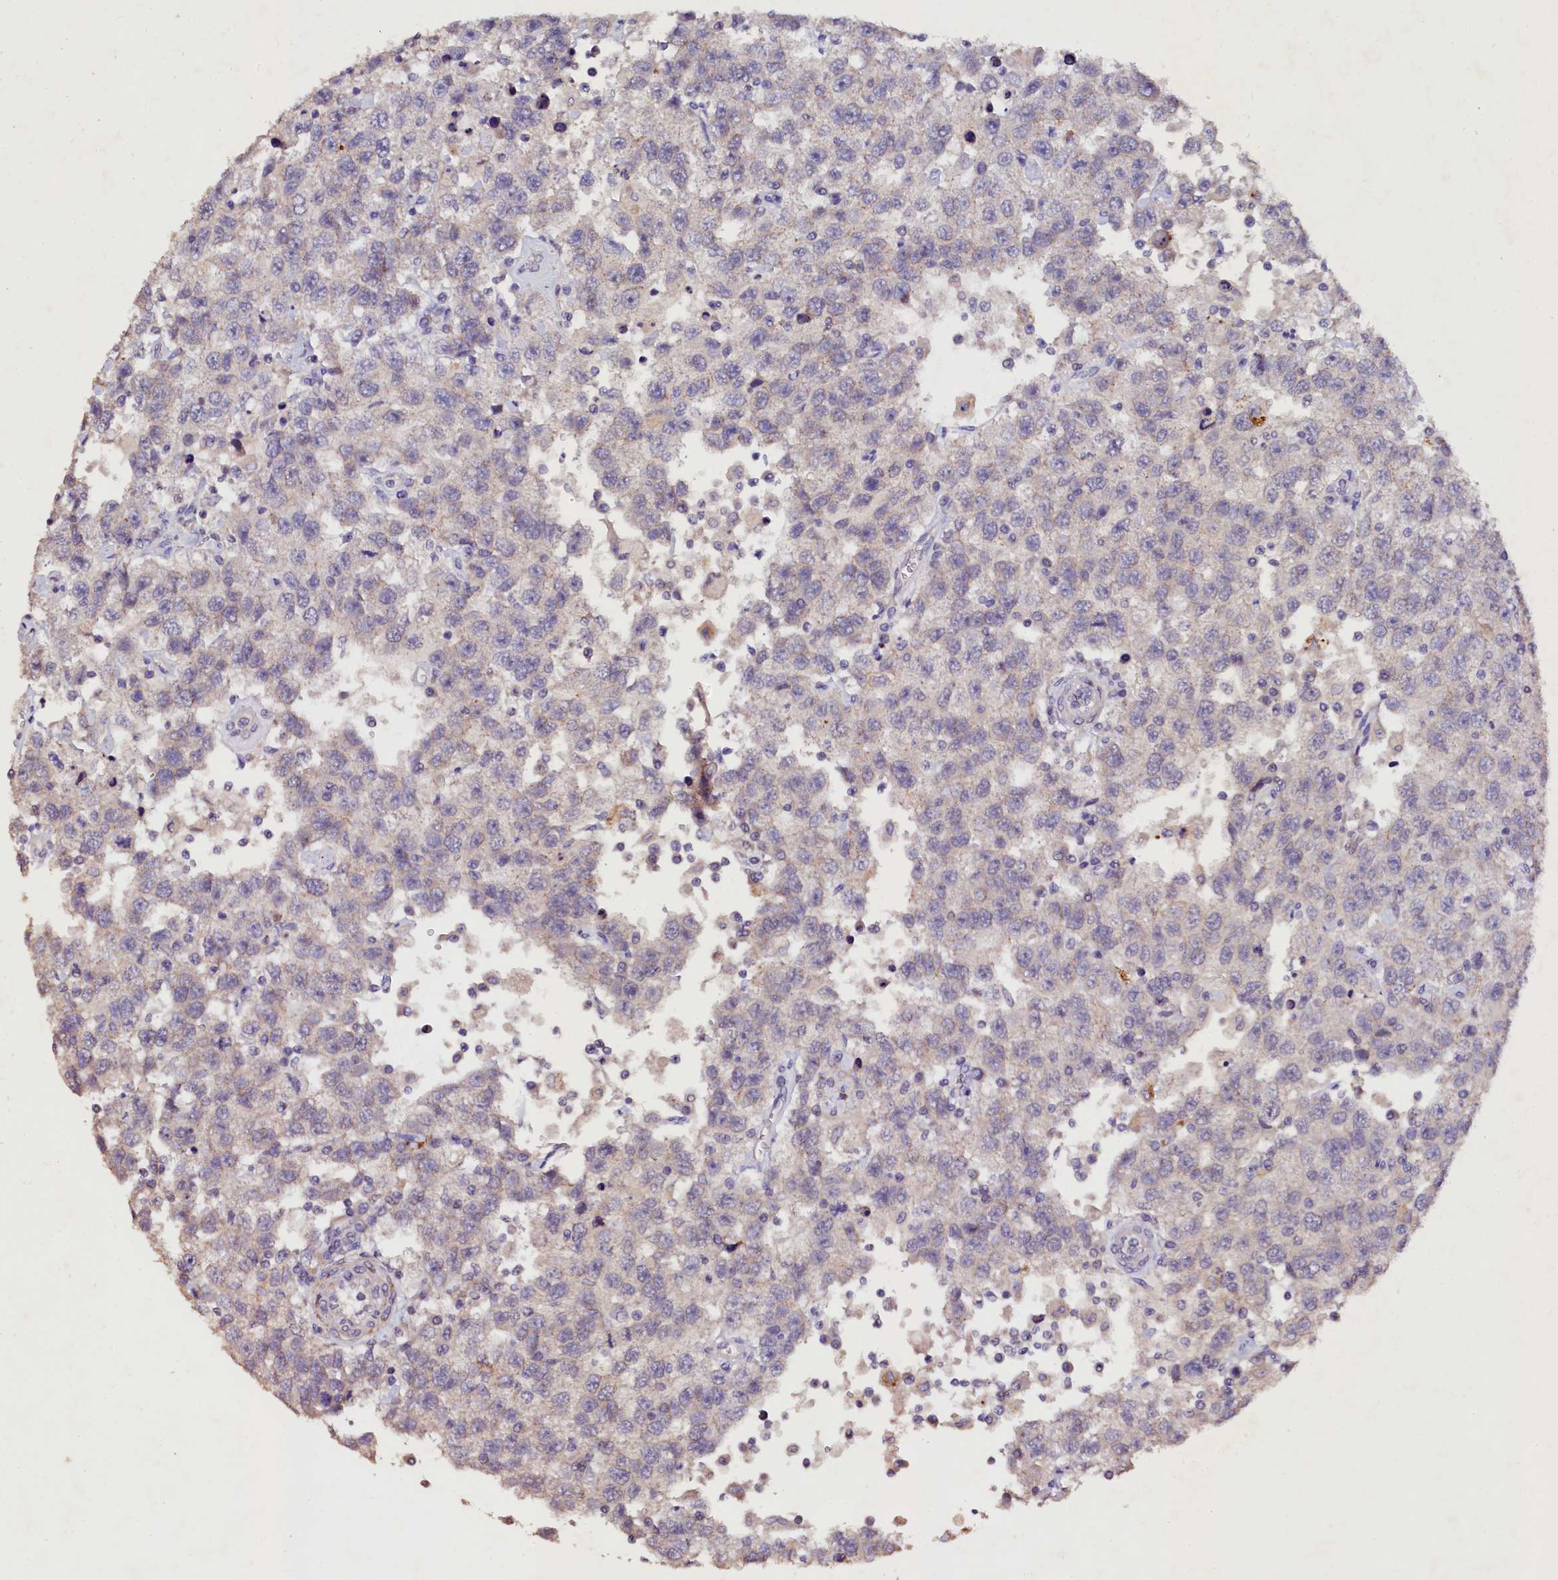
{"staining": {"intensity": "negative", "quantity": "none", "location": "none"}, "tissue": "testis cancer", "cell_type": "Tumor cells", "image_type": "cancer", "snomed": [{"axis": "morphology", "description": "Seminoma, NOS"}, {"axis": "topography", "description": "Testis"}], "caption": "This image is of seminoma (testis) stained with immunohistochemistry (IHC) to label a protein in brown with the nuclei are counter-stained blue. There is no expression in tumor cells. The staining is performed using DAB (3,3'-diaminobenzidine) brown chromogen with nuclei counter-stained in using hematoxylin.", "gene": "VPS36", "patient": {"sex": "male", "age": 41}}